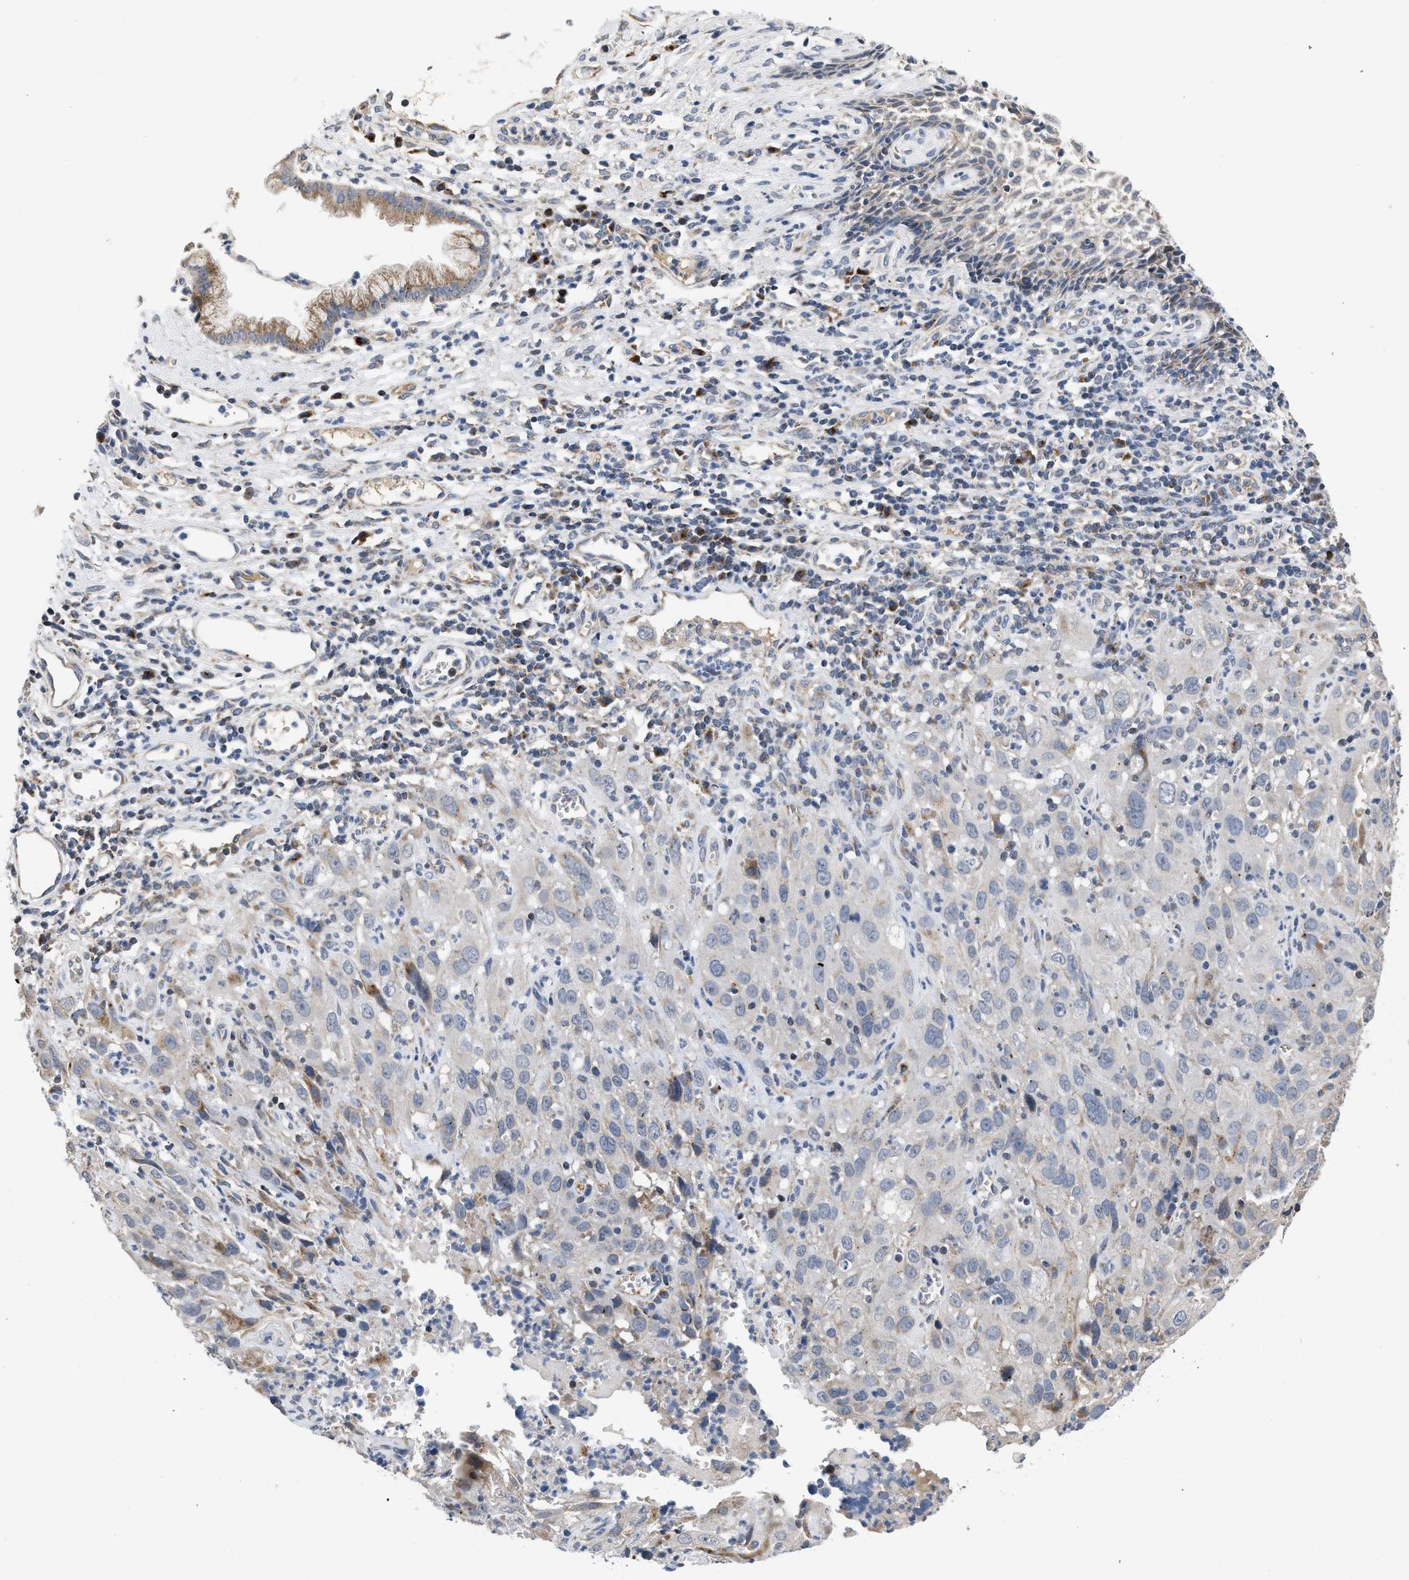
{"staining": {"intensity": "negative", "quantity": "none", "location": "none"}, "tissue": "cervical cancer", "cell_type": "Tumor cells", "image_type": "cancer", "snomed": [{"axis": "morphology", "description": "Squamous cell carcinoma, NOS"}, {"axis": "topography", "description": "Cervix"}], "caption": "The histopathology image displays no staining of tumor cells in cervical cancer (squamous cell carcinoma).", "gene": "PIM1", "patient": {"sex": "female", "age": 32}}